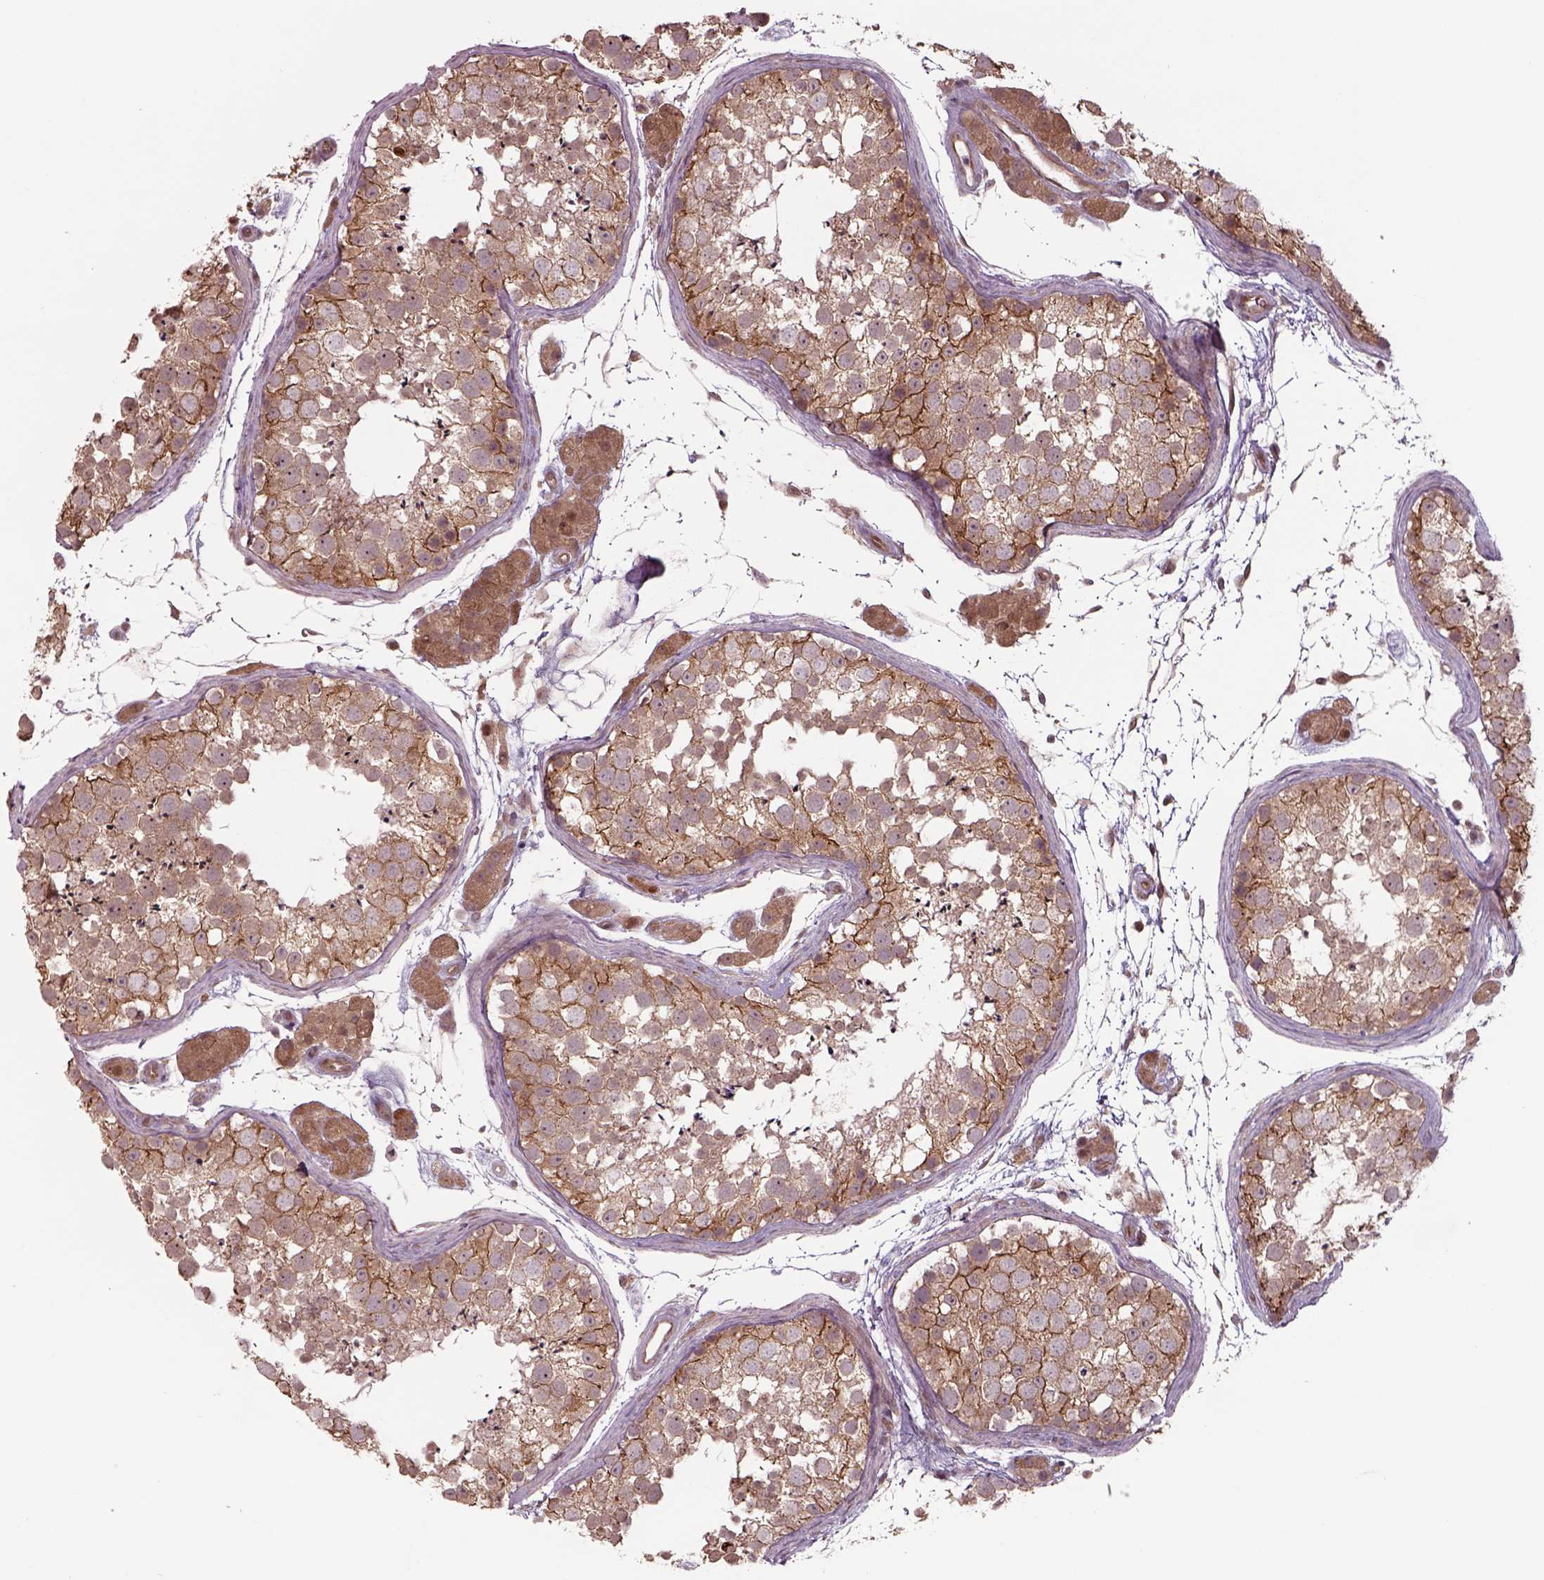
{"staining": {"intensity": "moderate", "quantity": ">75%", "location": "cytoplasmic/membranous"}, "tissue": "testis", "cell_type": "Cells in seminiferous ducts", "image_type": "normal", "snomed": [{"axis": "morphology", "description": "Normal tissue, NOS"}, {"axis": "topography", "description": "Testis"}], "caption": "This is a photomicrograph of immunohistochemistry staining of normal testis, which shows moderate positivity in the cytoplasmic/membranous of cells in seminiferous ducts.", "gene": "CHMP3", "patient": {"sex": "male", "age": 41}}